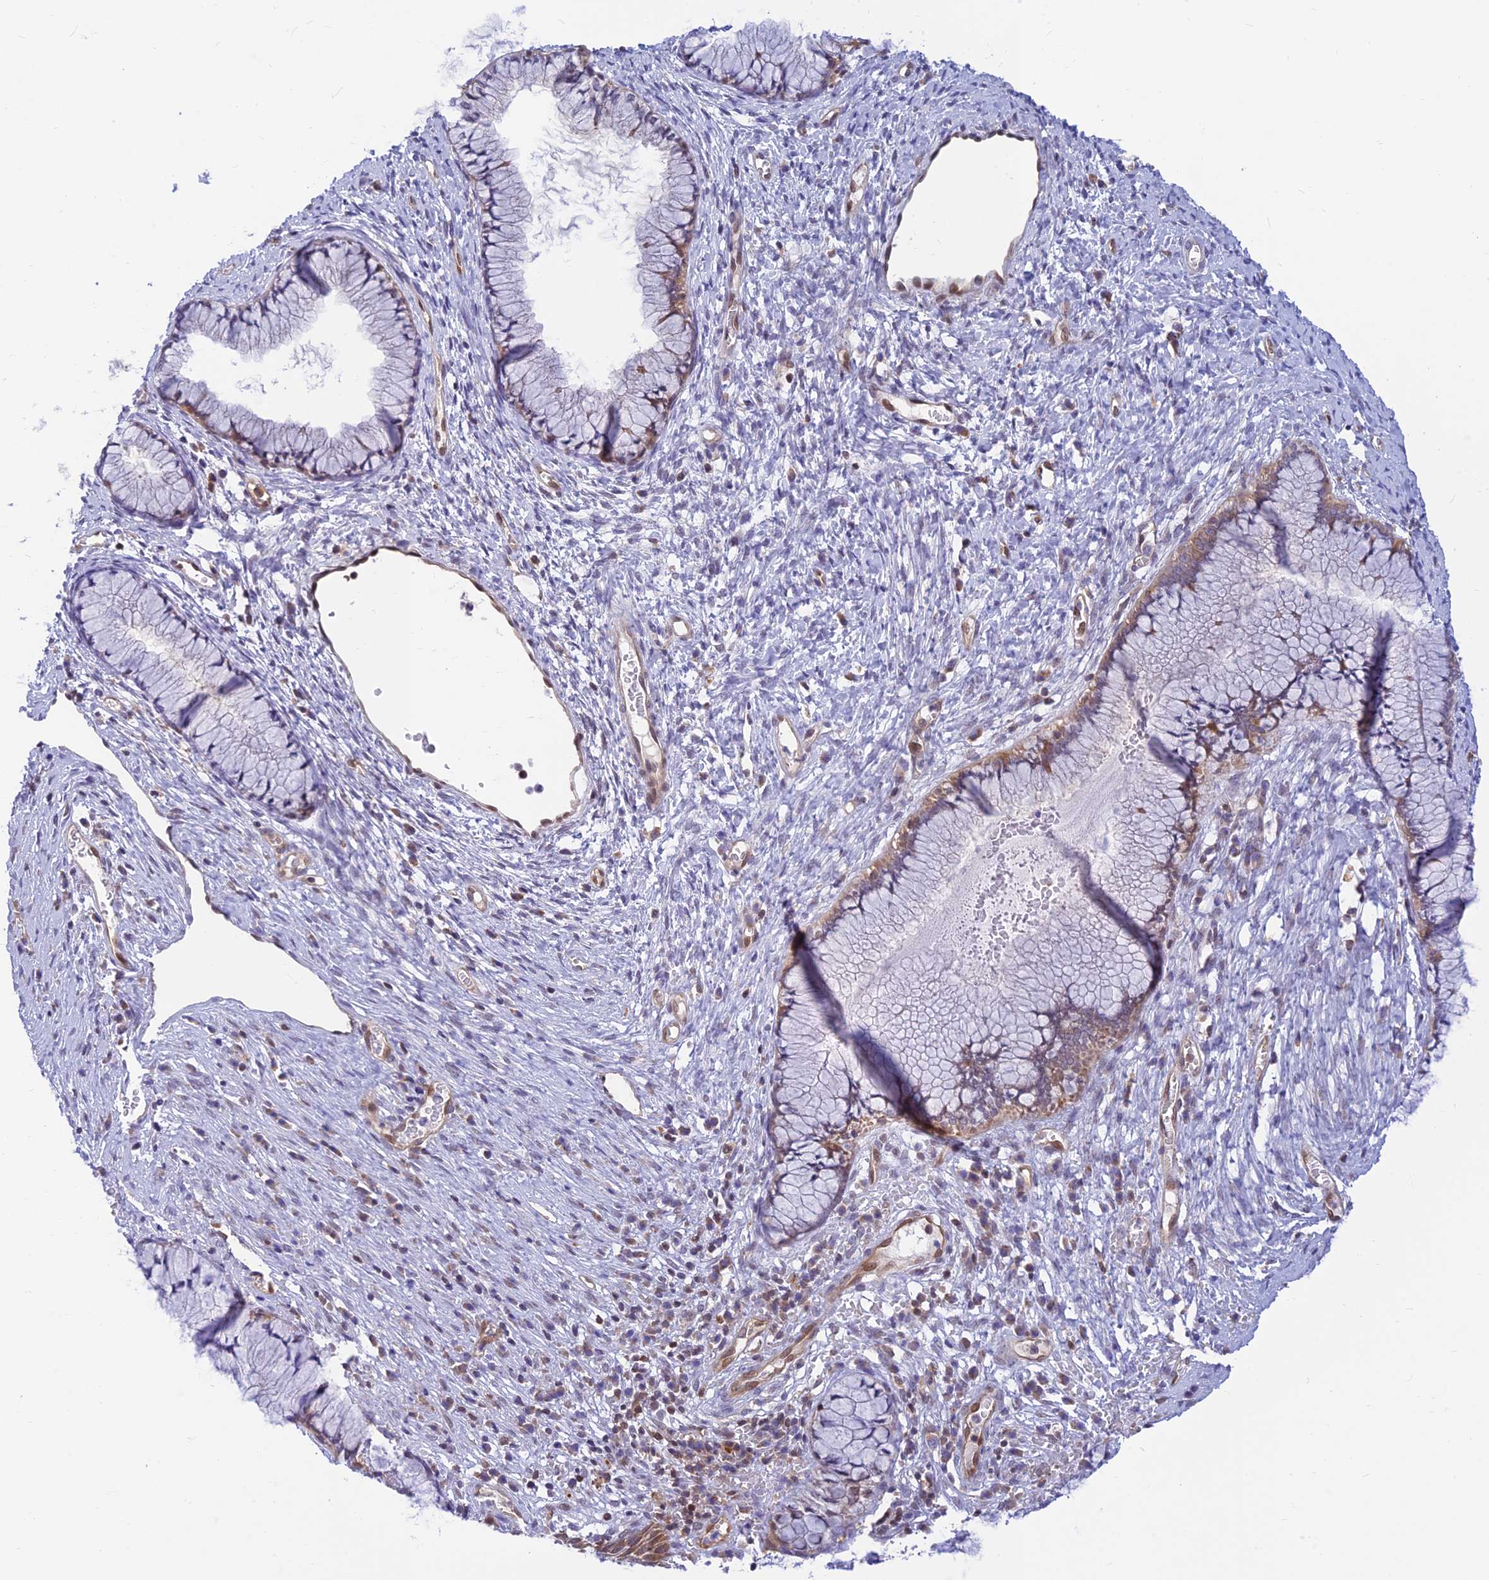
{"staining": {"intensity": "weak", "quantity": "25%-75%", "location": "cytoplasmic/membranous"}, "tissue": "cervix", "cell_type": "Glandular cells", "image_type": "normal", "snomed": [{"axis": "morphology", "description": "Normal tissue, NOS"}, {"axis": "topography", "description": "Cervix"}], "caption": "This image reveals benign cervix stained with immunohistochemistry to label a protein in brown. The cytoplasmic/membranous of glandular cells show weak positivity for the protein. Nuclei are counter-stained blue.", "gene": "LYSMD2", "patient": {"sex": "female", "age": 42}}